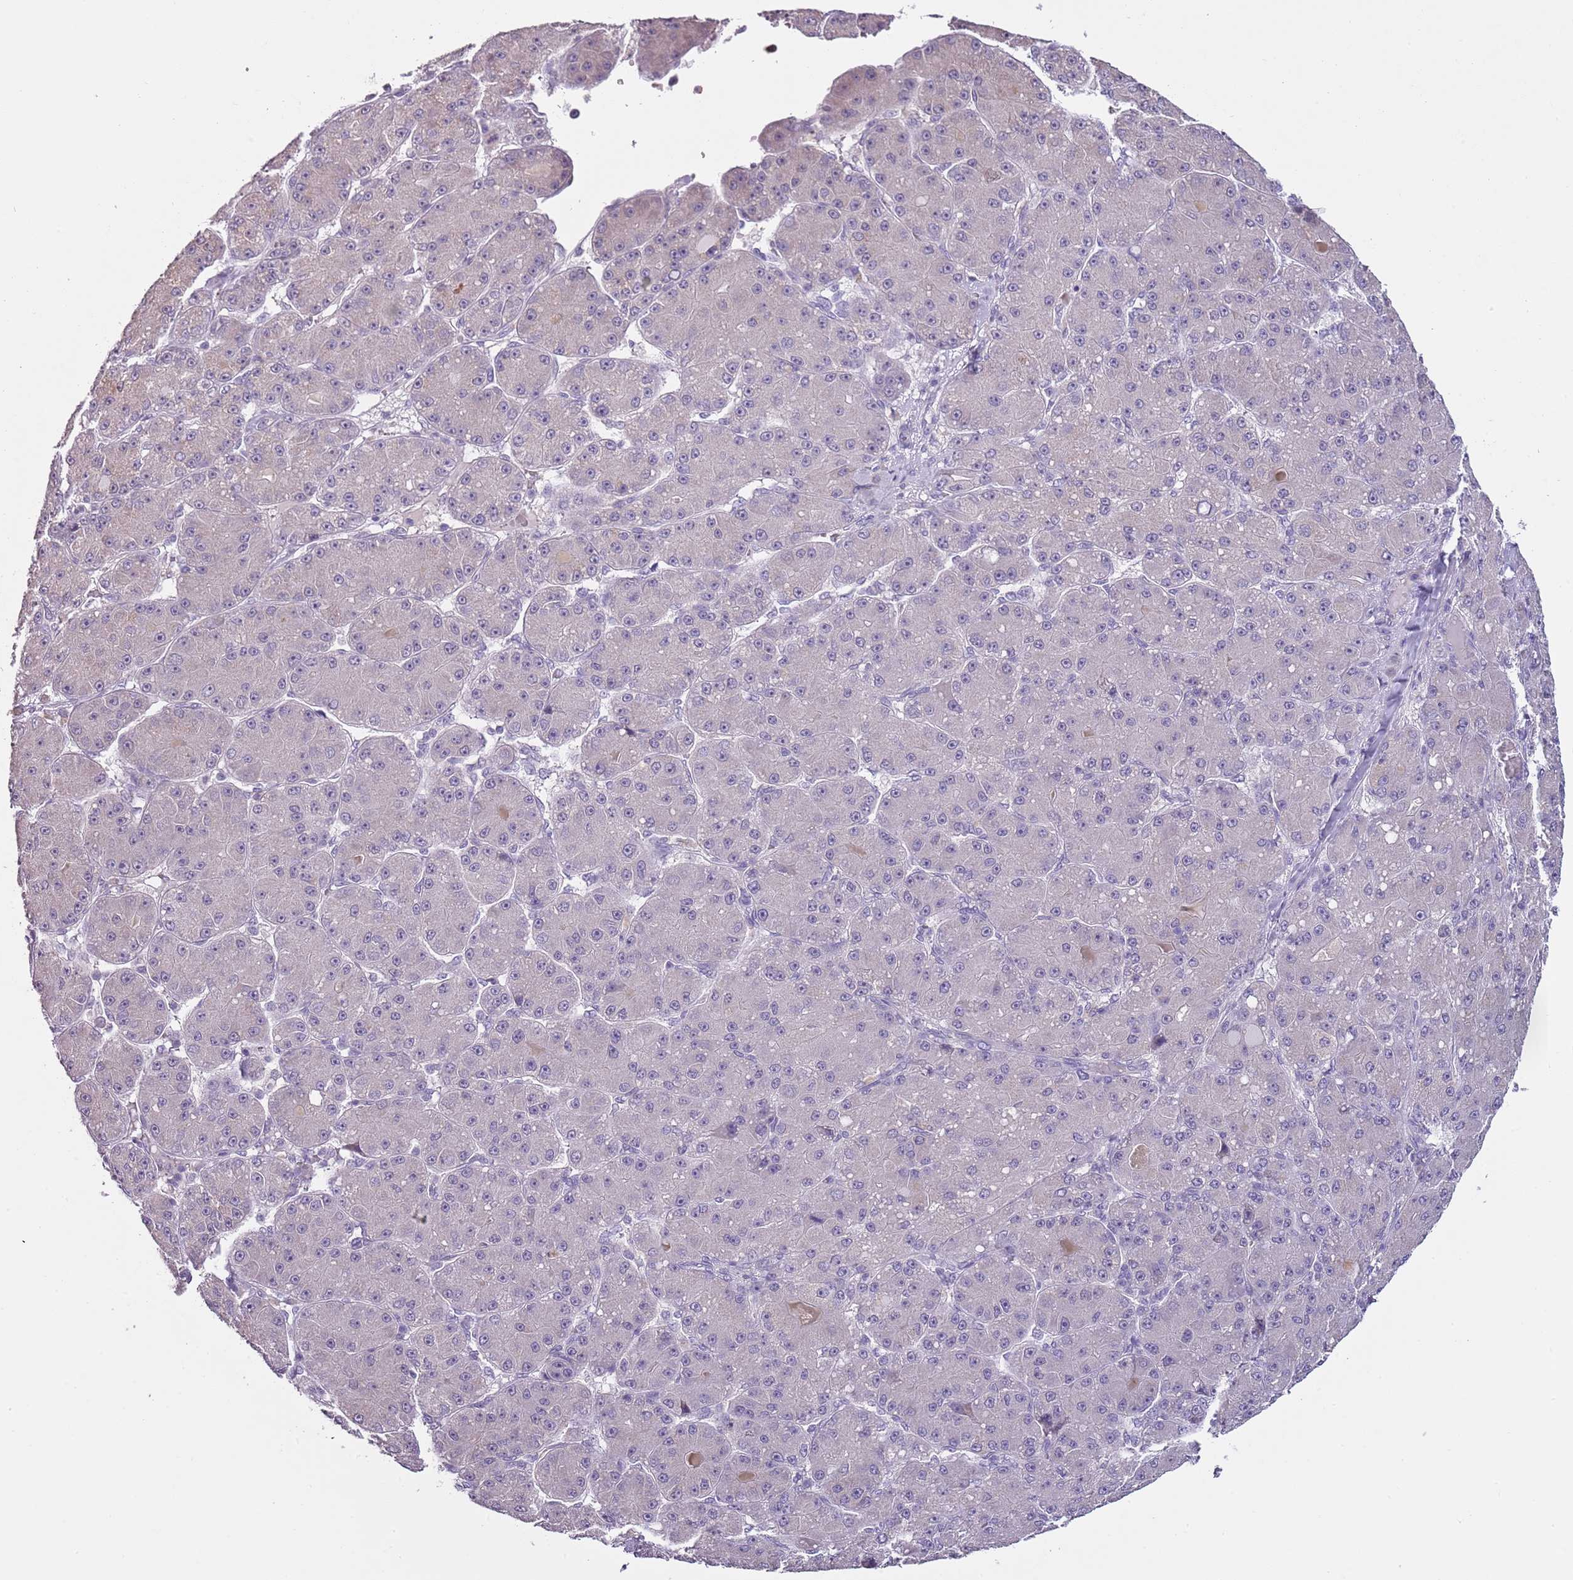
{"staining": {"intensity": "negative", "quantity": "none", "location": "none"}, "tissue": "liver cancer", "cell_type": "Tumor cells", "image_type": "cancer", "snomed": [{"axis": "morphology", "description": "Carcinoma, Hepatocellular, NOS"}, {"axis": "topography", "description": "Liver"}], "caption": "The image displays no significant staining in tumor cells of liver cancer. The staining was performed using DAB to visualize the protein expression in brown, while the nuclei were stained in blue with hematoxylin (Magnification: 20x).", "gene": "SLC35E3", "patient": {"sex": "male", "age": 67}}